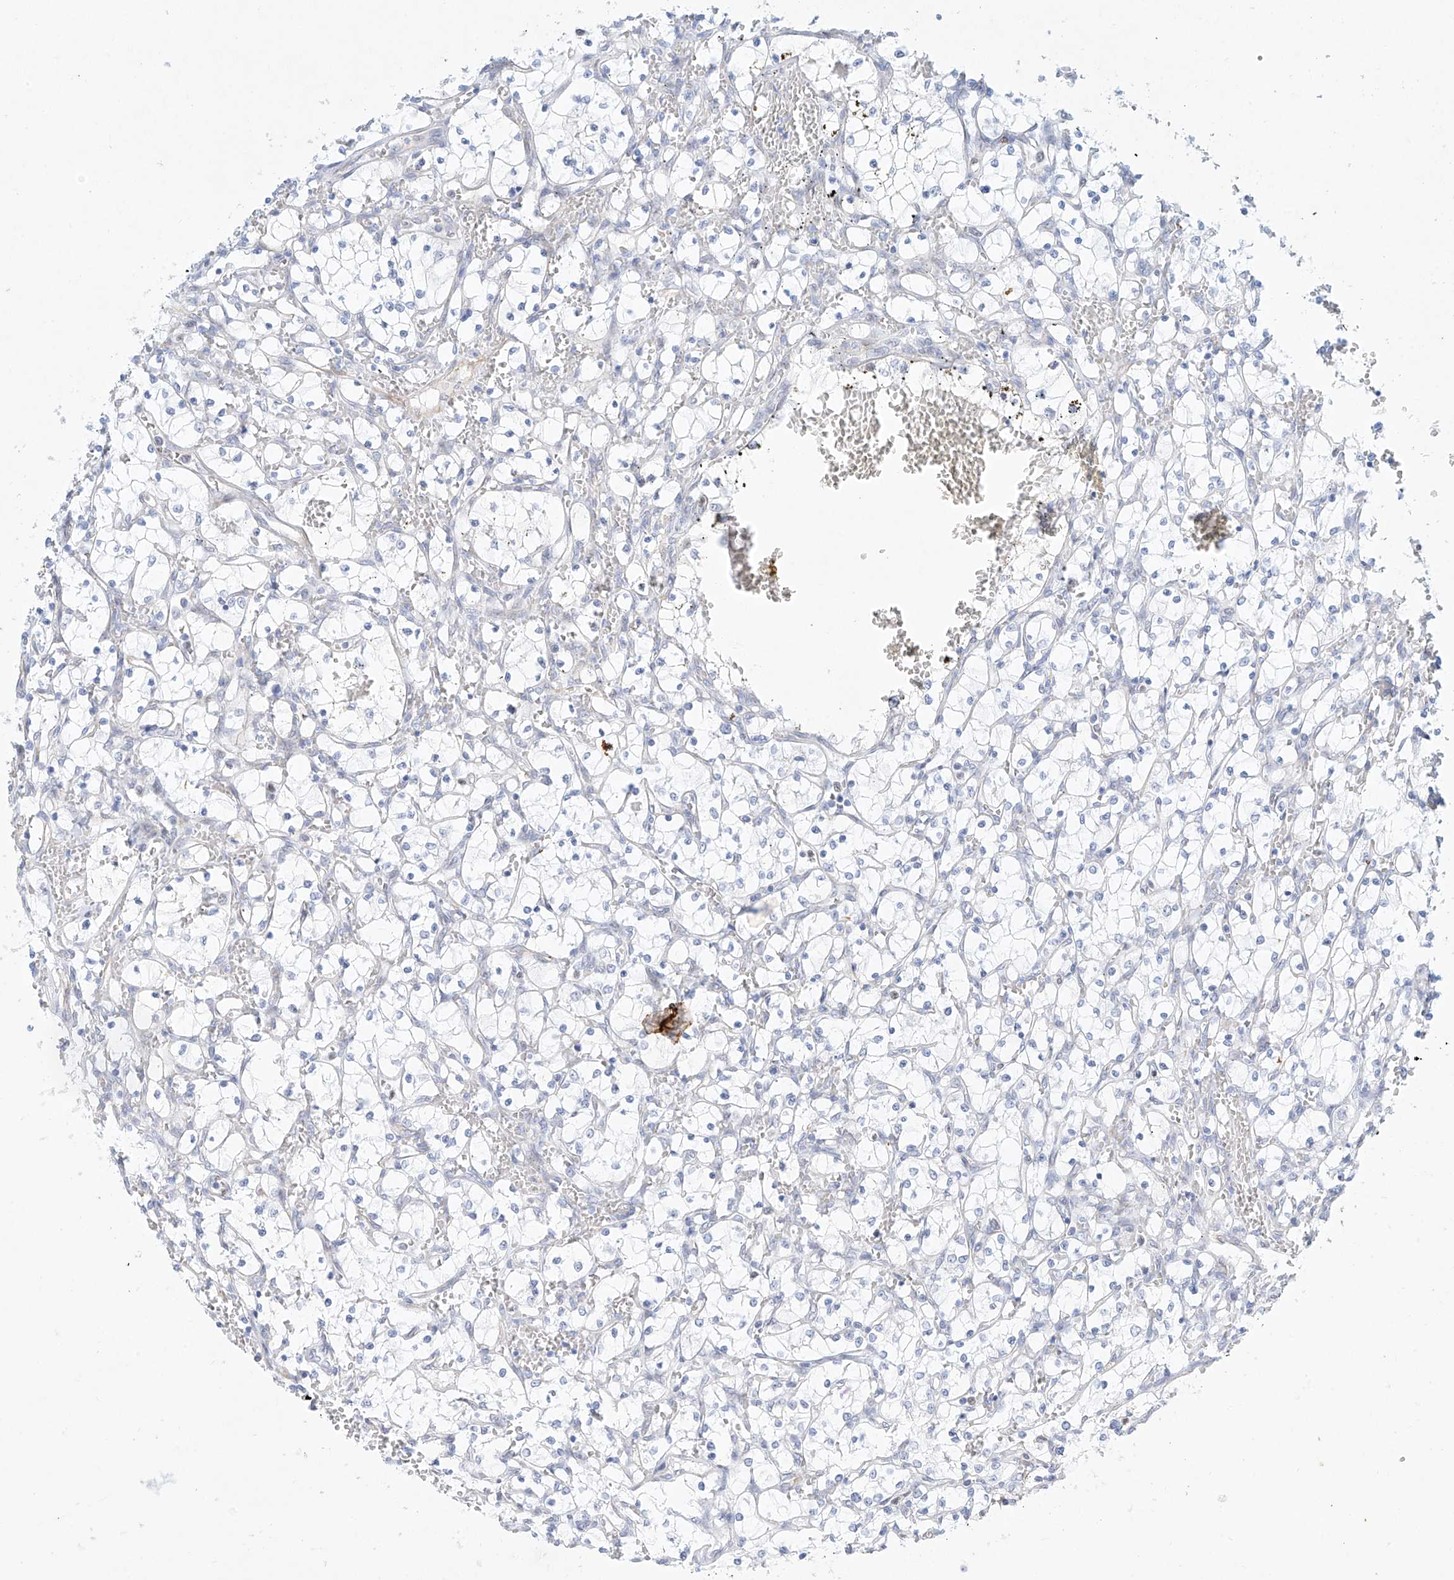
{"staining": {"intensity": "negative", "quantity": "none", "location": "none"}, "tissue": "renal cancer", "cell_type": "Tumor cells", "image_type": "cancer", "snomed": [{"axis": "morphology", "description": "Adenocarcinoma, NOS"}, {"axis": "topography", "description": "Kidney"}], "caption": "Human renal cancer stained for a protein using immunohistochemistry exhibits no staining in tumor cells.", "gene": "REEP2", "patient": {"sex": "female", "age": 69}}